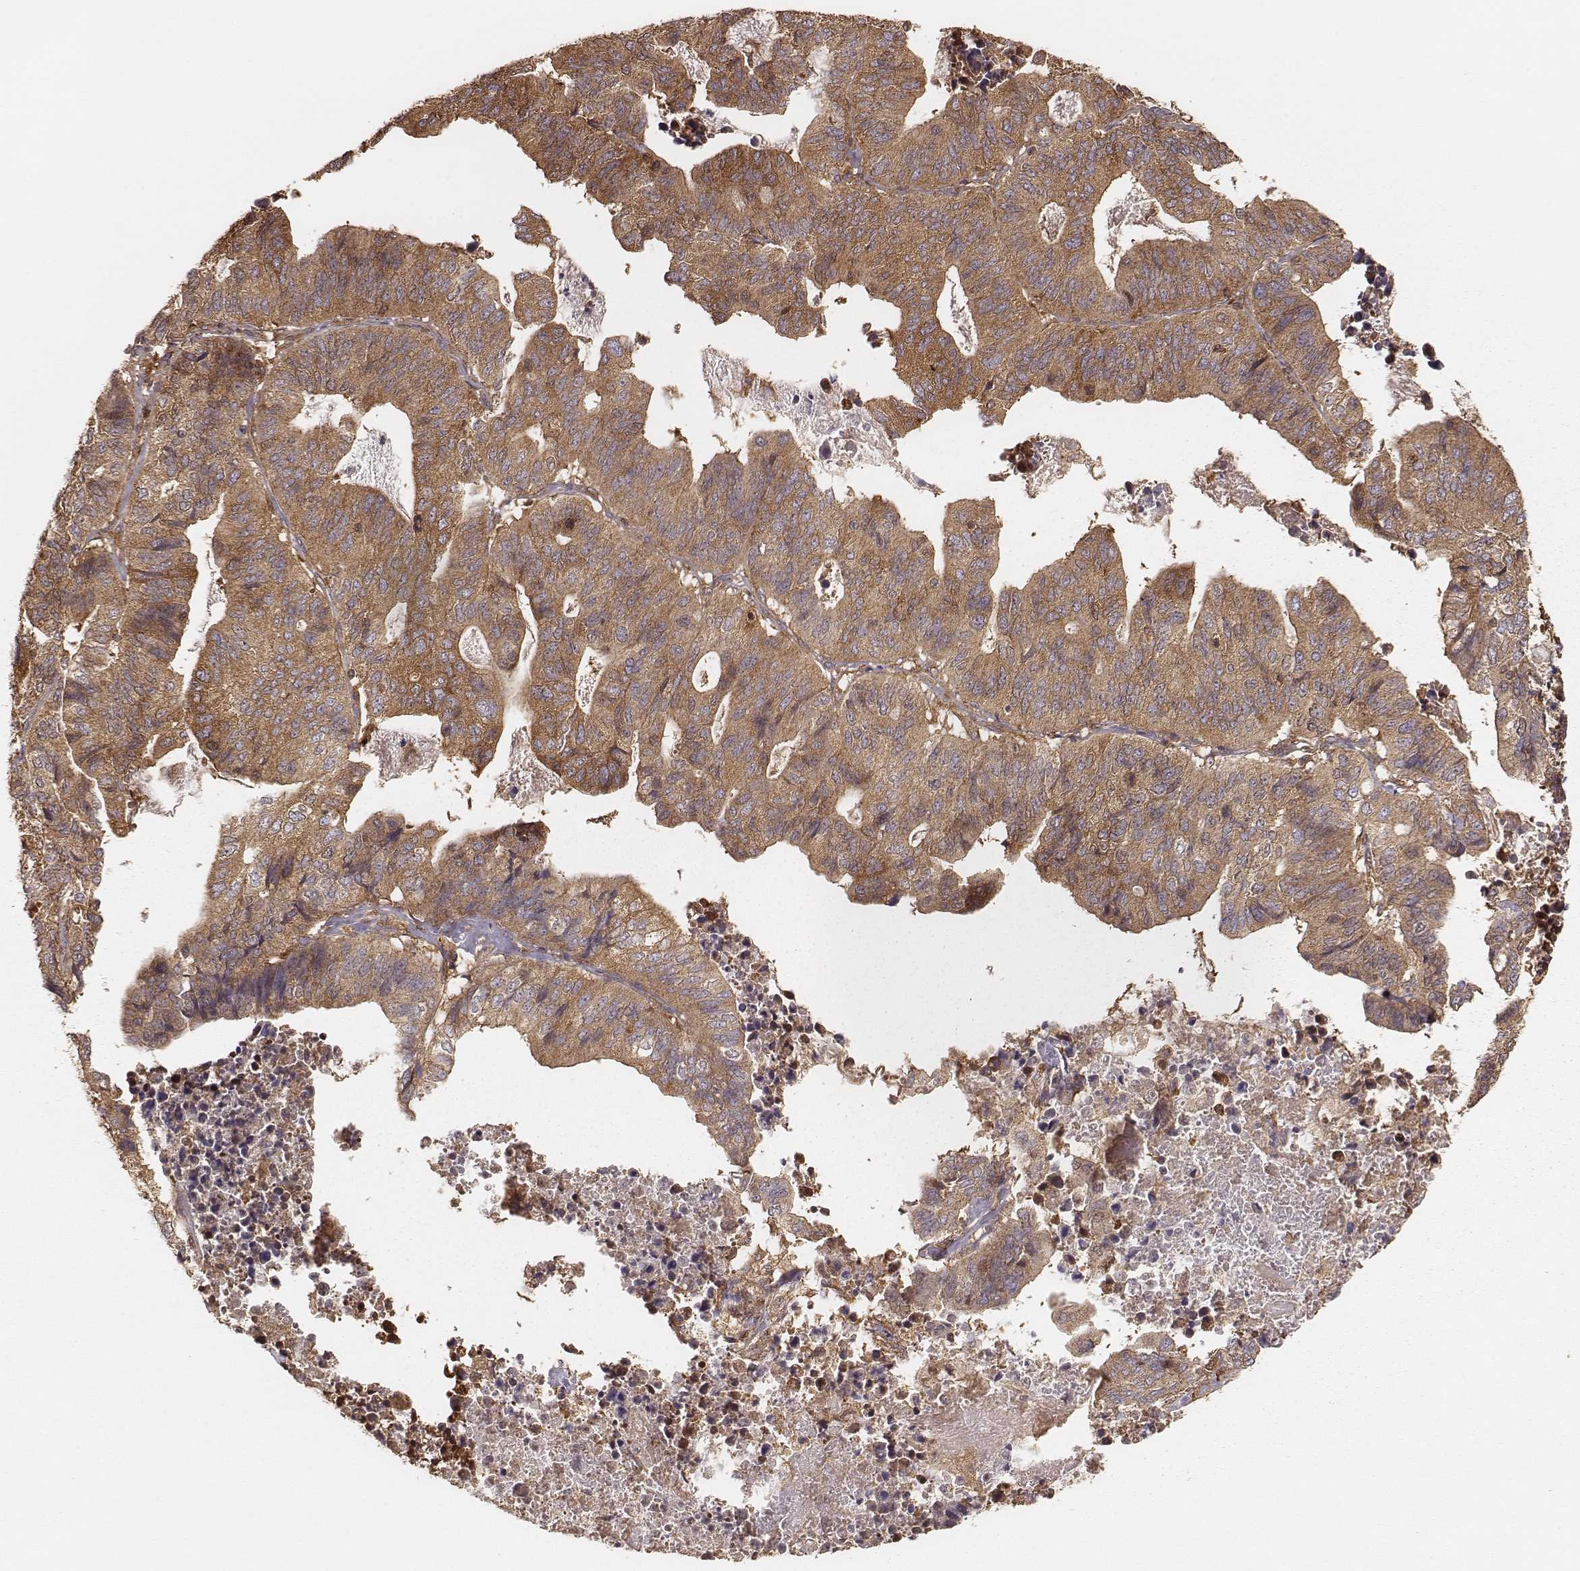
{"staining": {"intensity": "moderate", "quantity": ">75%", "location": "cytoplasmic/membranous"}, "tissue": "stomach cancer", "cell_type": "Tumor cells", "image_type": "cancer", "snomed": [{"axis": "morphology", "description": "Adenocarcinoma, NOS"}, {"axis": "topography", "description": "Stomach, upper"}], "caption": "High-magnification brightfield microscopy of stomach cancer stained with DAB (brown) and counterstained with hematoxylin (blue). tumor cells exhibit moderate cytoplasmic/membranous expression is appreciated in about>75% of cells.", "gene": "CARS1", "patient": {"sex": "female", "age": 67}}